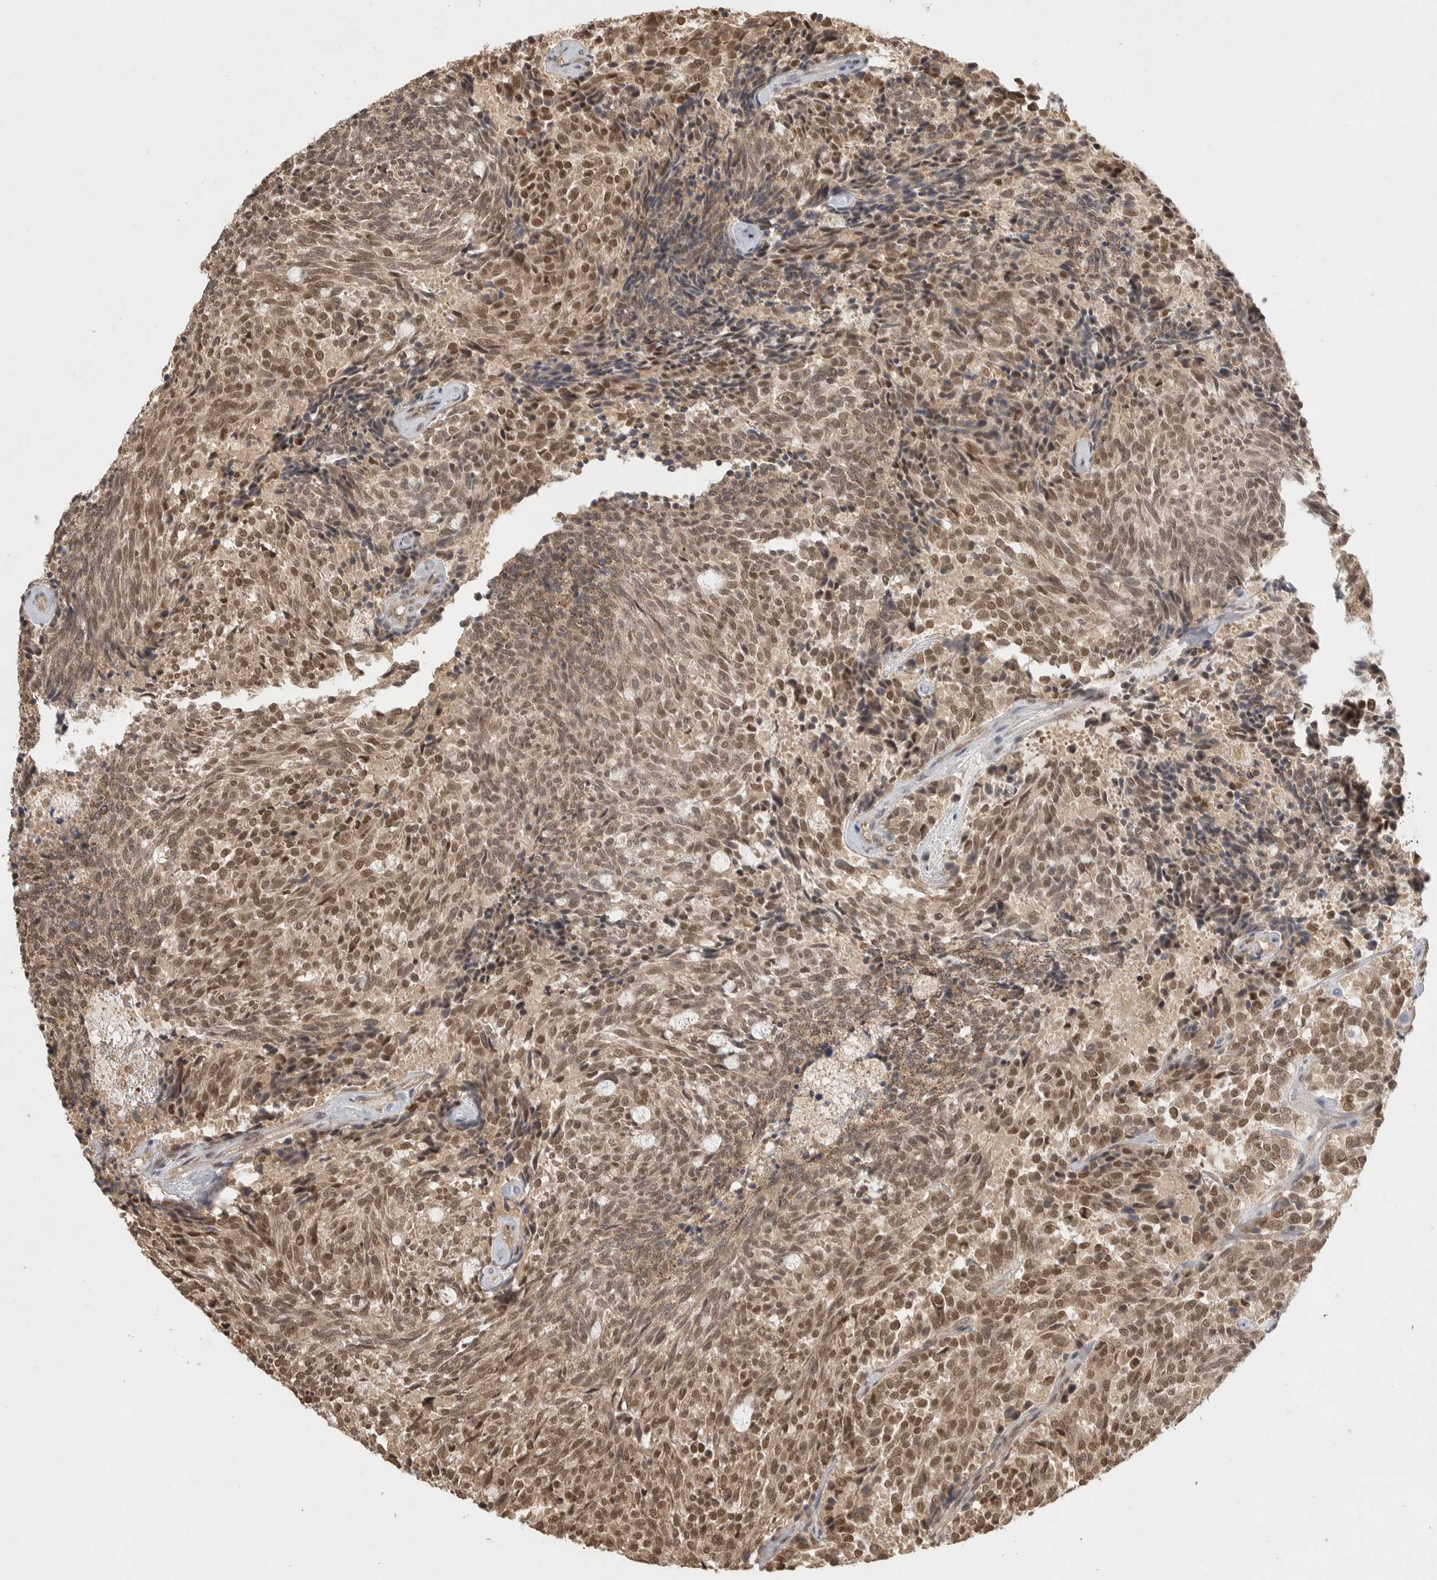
{"staining": {"intensity": "moderate", "quantity": ">75%", "location": "cytoplasmic/membranous,nuclear"}, "tissue": "carcinoid", "cell_type": "Tumor cells", "image_type": "cancer", "snomed": [{"axis": "morphology", "description": "Carcinoid, malignant, NOS"}, {"axis": "topography", "description": "Pancreas"}], "caption": "Moderate cytoplasmic/membranous and nuclear positivity is present in approximately >75% of tumor cells in malignant carcinoid. (DAB (3,3'-diaminobenzidine) IHC, brown staining for protein, blue staining for nuclei).", "gene": "DFFA", "patient": {"sex": "female", "age": 54}}